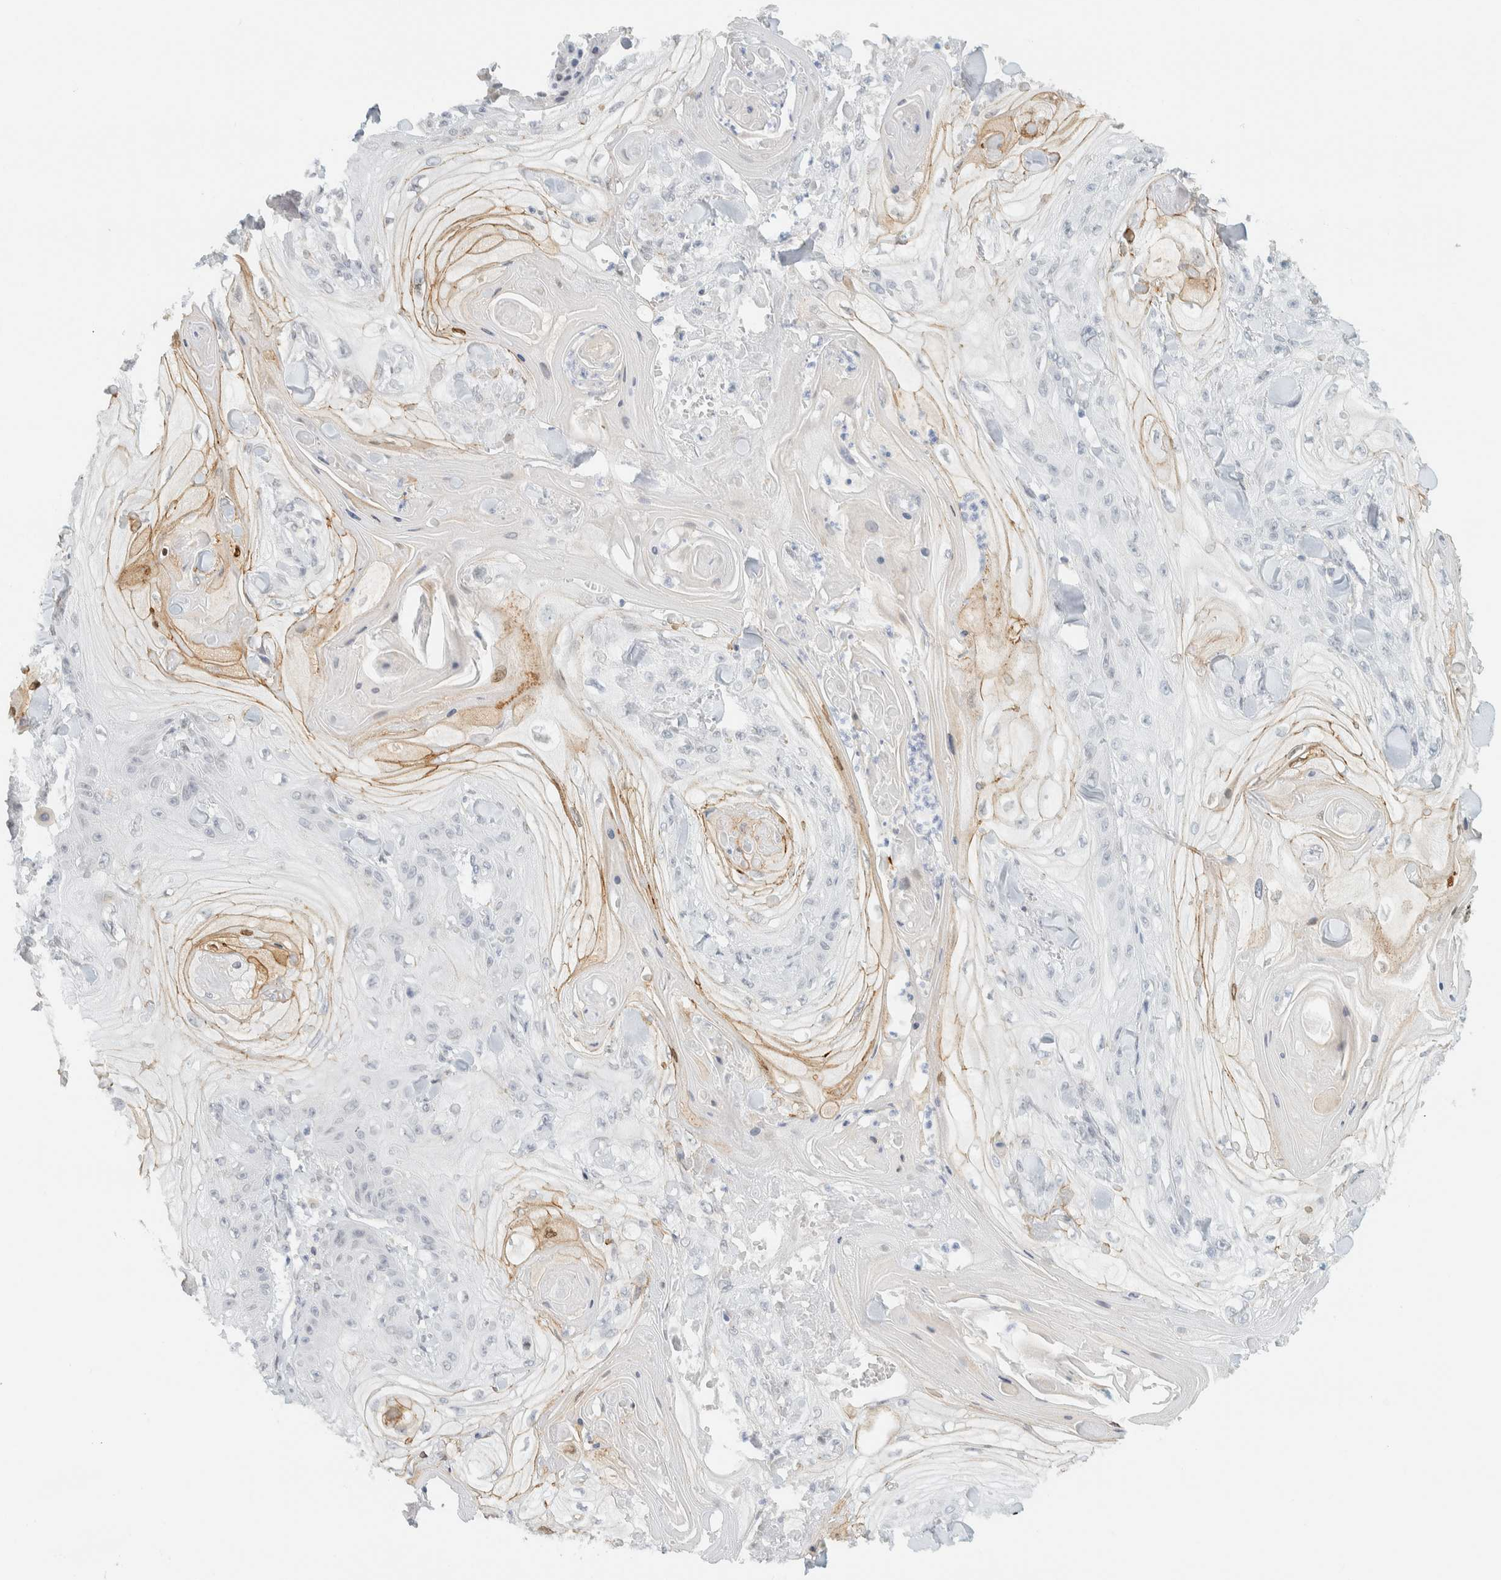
{"staining": {"intensity": "moderate", "quantity": "<25%", "location": "cytoplasmic/membranous"}, "tissue": "skin cancer", "cell_type": "Tumor cells", "image_type": "cancer", "snomed": [{"axis": "morphology", "description": "Squamous cell carcinoma, NOS"}, {"axis": "topography", "description": "Skin"}], "caption": "Brown immunohistochemical staining in skin squamous cell carcinoma exhibits moderate cytoplasmic/membranous positivity in approximately <25% of tumor cells.", "gene": "C1QTNF12", "patient": {"sex": "male", "age": 74}}